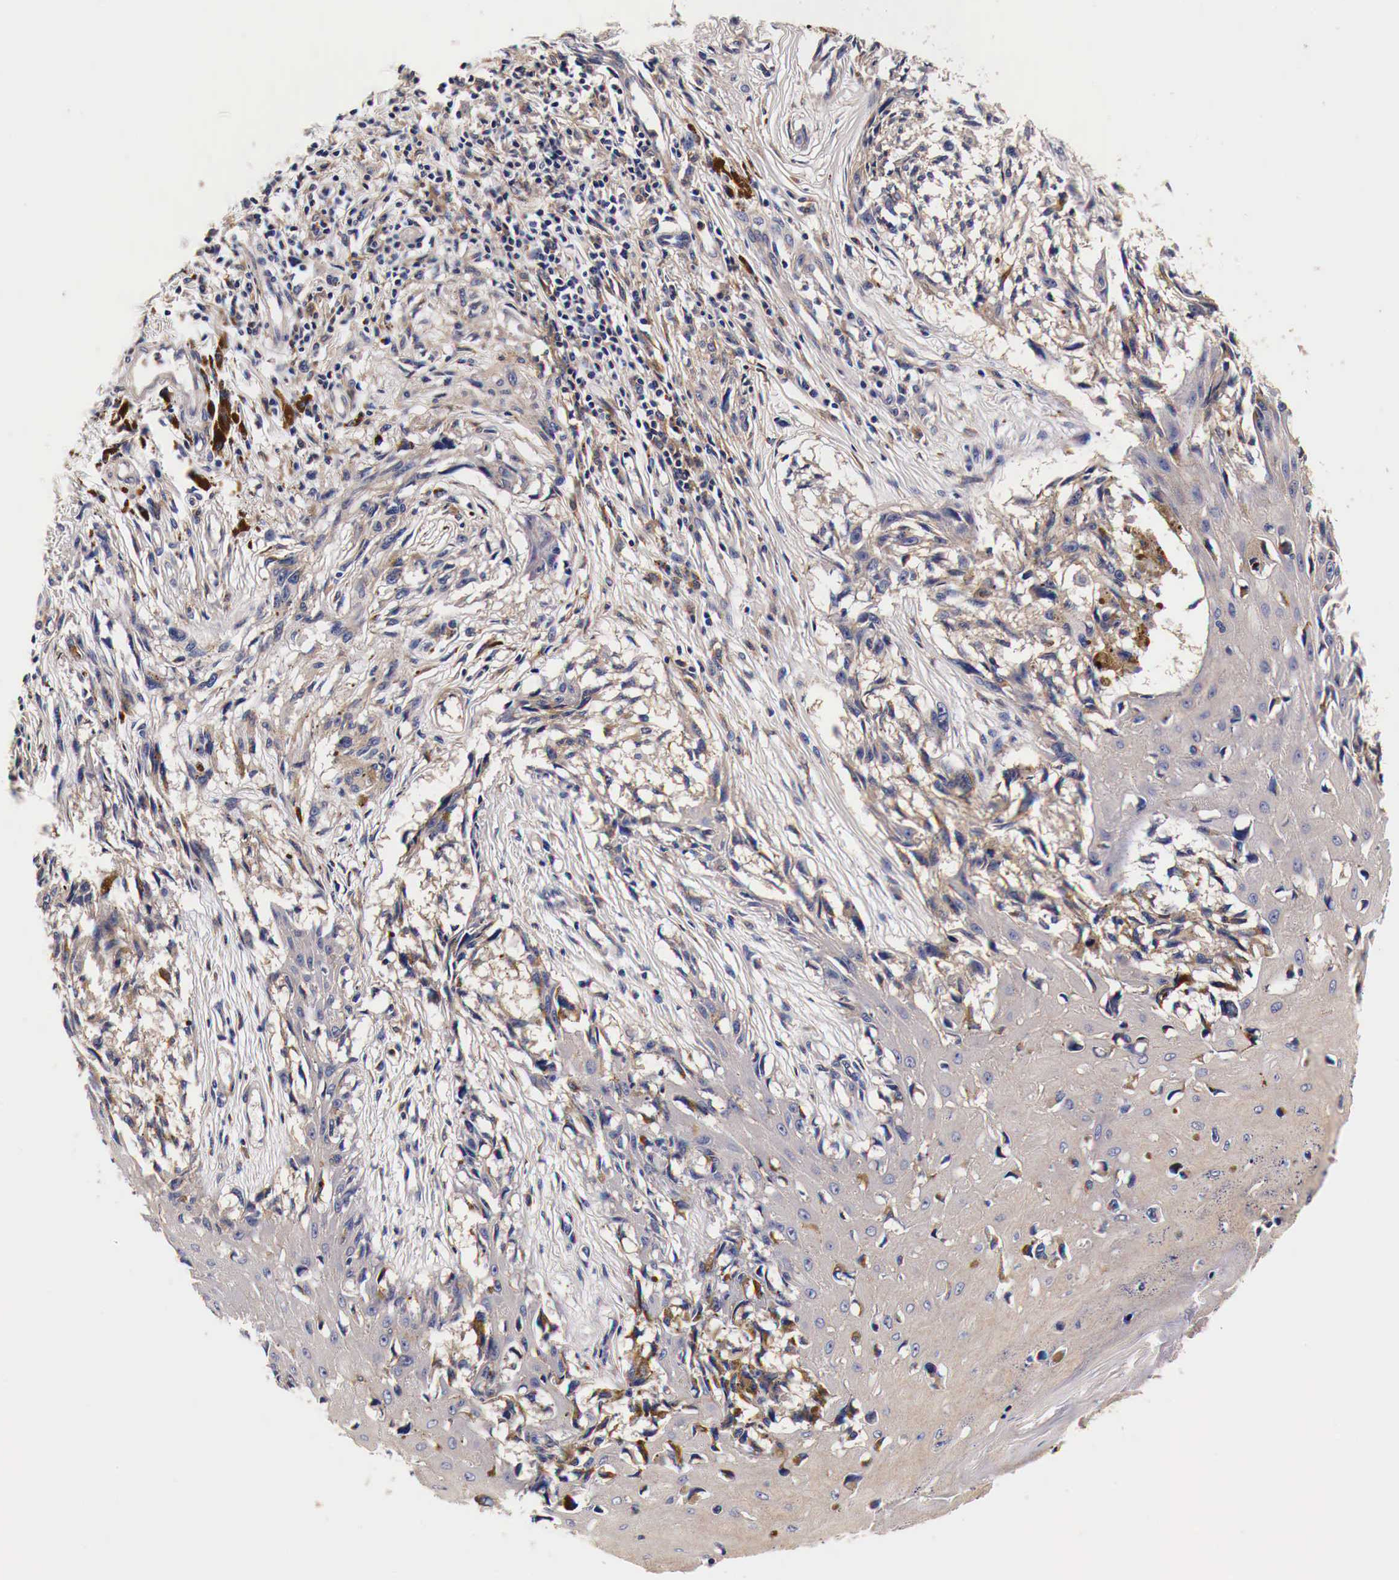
{"staining": {"intensity": "weak", "quantity": "25%-75%", "location": "cytoplasmic/membranous"}, "tissue": "melanoma", "cell_type": "Tumor cells", "image_type": "cancer", "snomed": [{"axis": "morphology", "description": "Malignant melanoma, NOS"}, {"axis": "topography", "description": "Skin"}], "caption": "This image demonstrates malignant melanoma stained with immunohistochemistry to label a protein in brown. The cytoplasmic/membranous of tumor cells show weak positivity for the protein. Nuclei are counter-stained blue.", "gene": "RP2", "patient": {"sex": "female", "age": 82}}